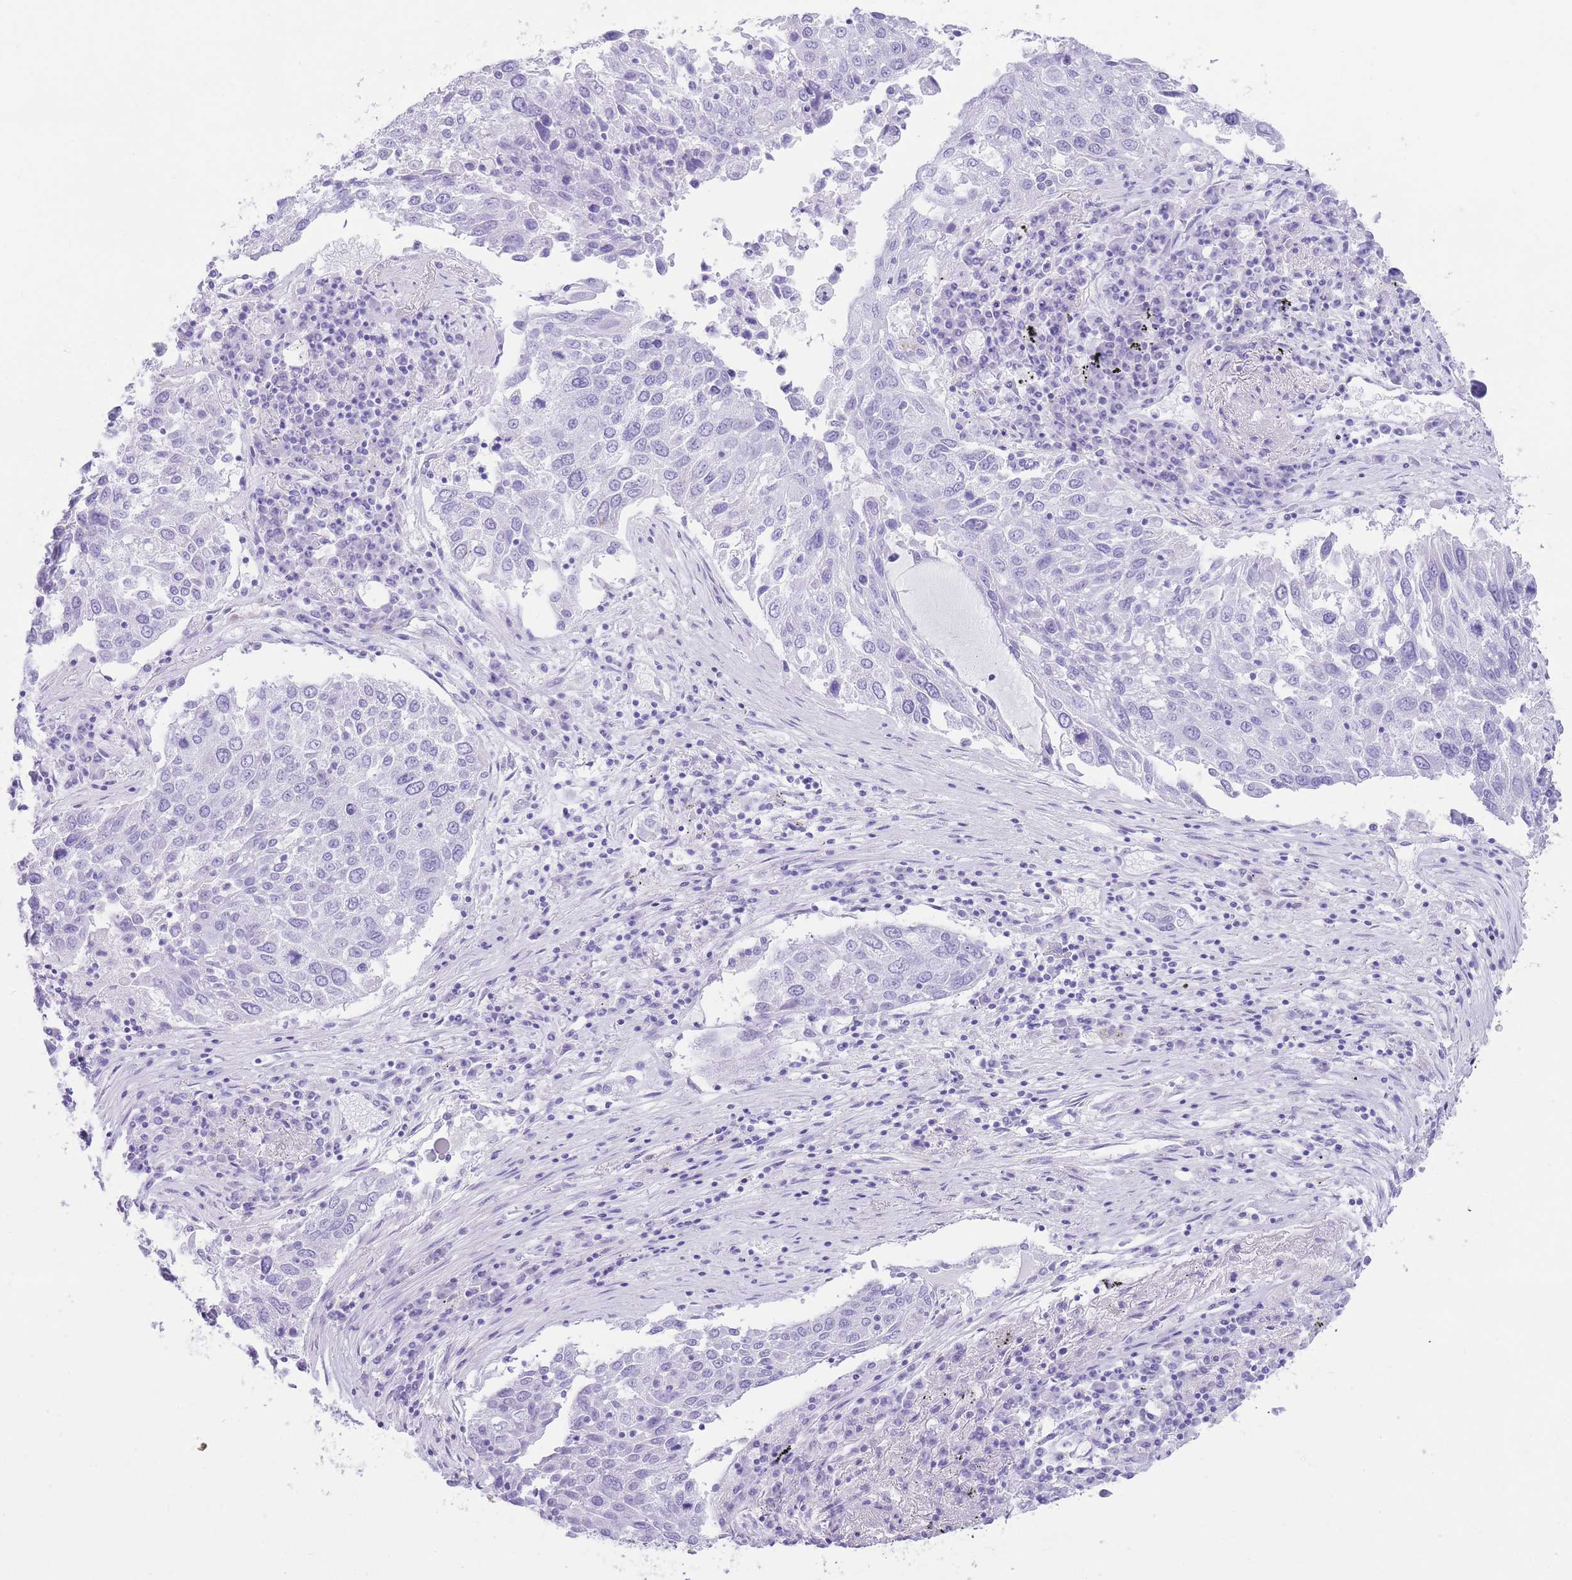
{"staining": {"intensity": "negative", "quantity": "none", "location": "none"}, "tissue": "lung cancer", "cell_type": "Tumor cells", "image_type": "cancer", "snomed": [{"axis": "morphology", "description": "Squamous cell carcinoma, NOS"}, {"axis": "topography", "description": "Lung"}], "caption": "The histopathology image exhibits no staining of tumor cells in lung cancer.", "gene": "ELOA2", "patient": {"sex": "male", "age": 65}}